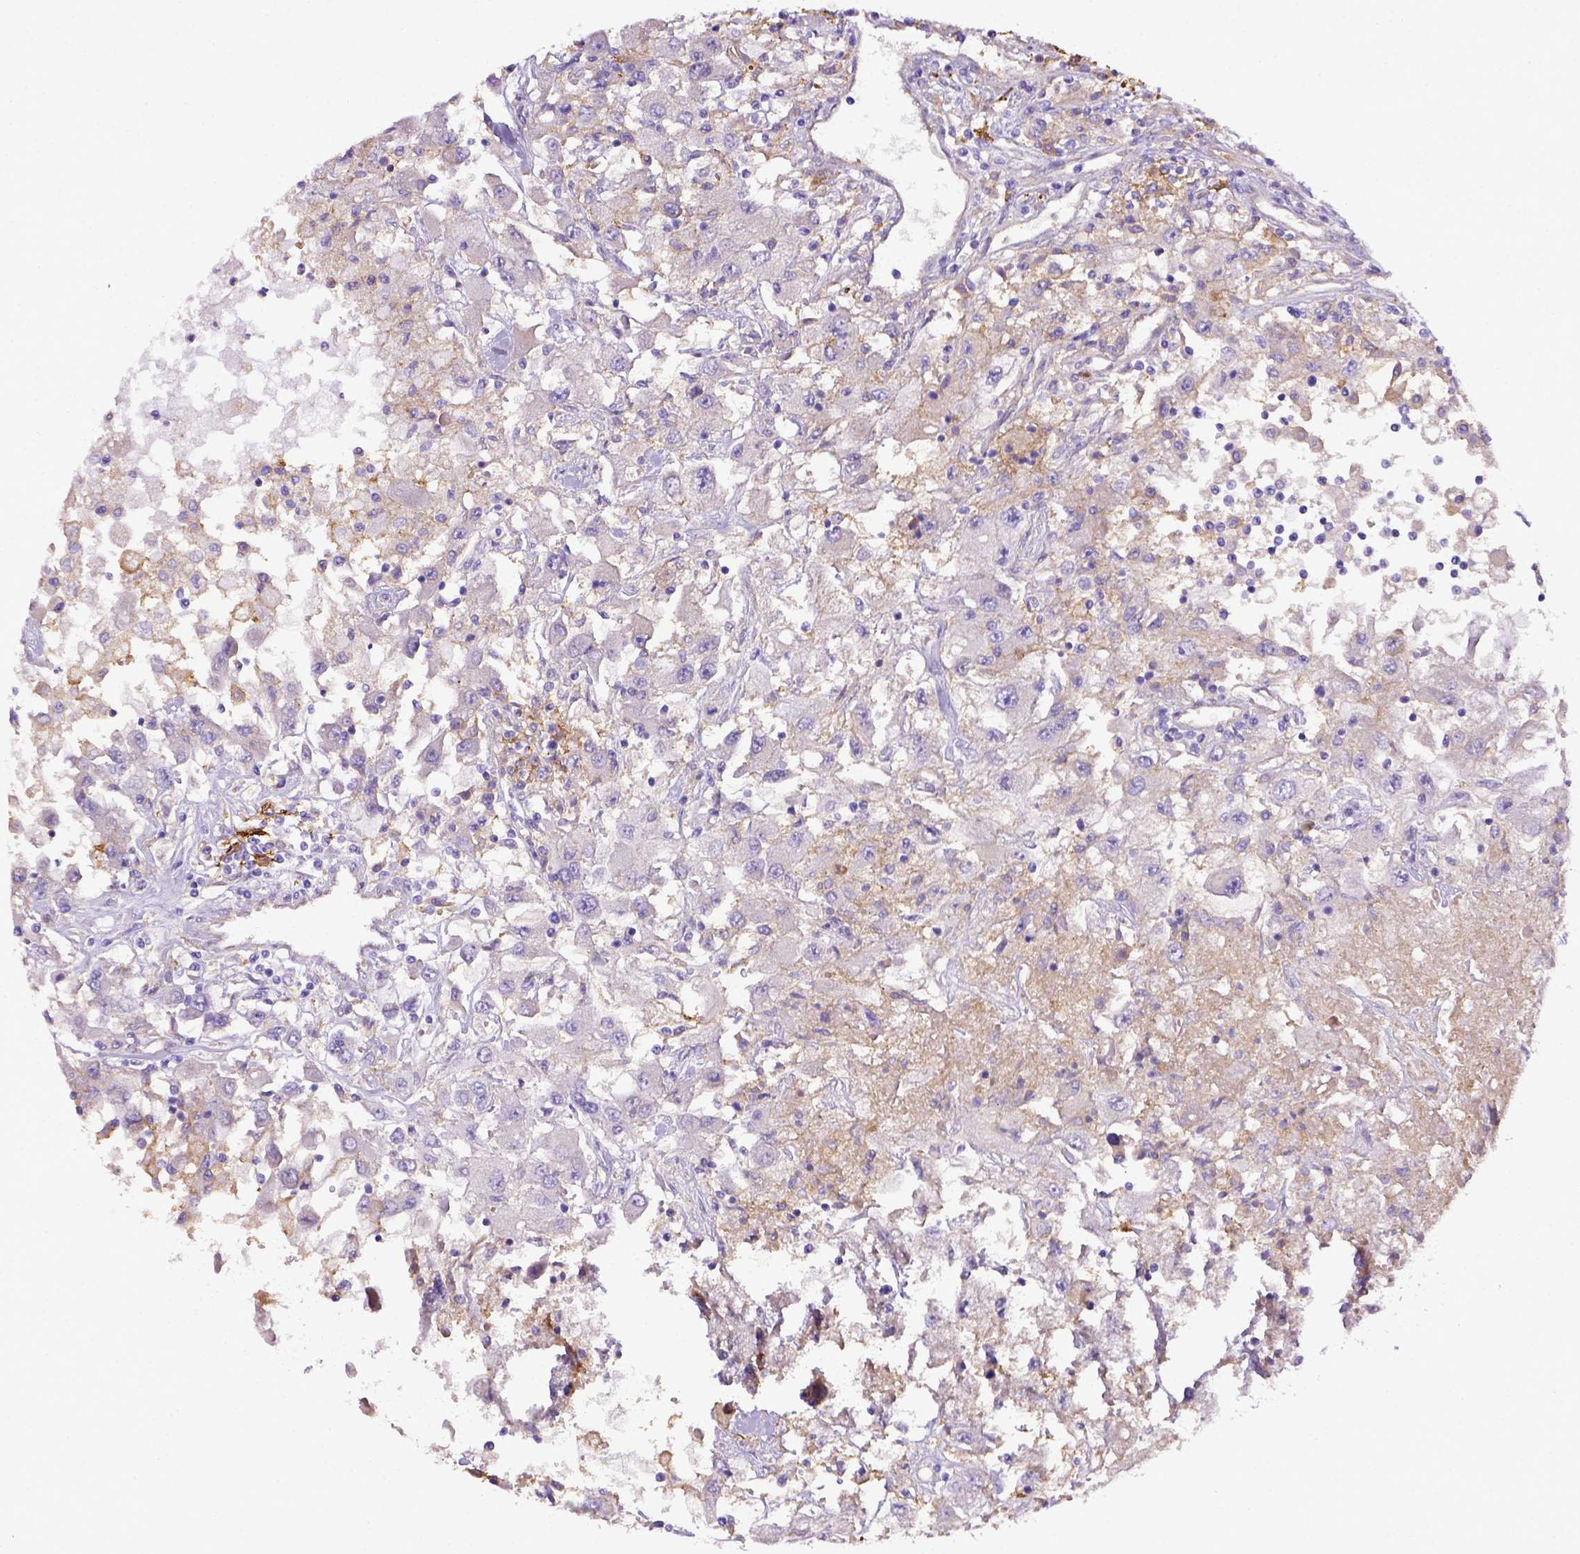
{"staining": {"intensity": "negative", "quantity": "none", "location": "none"}, "tissue": "renal cancer", "cell_type": "Tumor cells", "image_type": "cancer", "snomed": [{"axis": "morphology", "description": "Adenocarcinoma, NOS"}, {"axis": "topography", "description": "Kidney"}], "caption": "Renal adenocarcinoma was stained to show a protein in brown. There is no significant expression in tumor cells. The staining is performed using DAB (3,3'-diaminobenzidine) brown chromogen with nuclei counter-stained in using hematoxylin.", "gene": "CD40", "patient": {"sex": "female", "age": 67}}